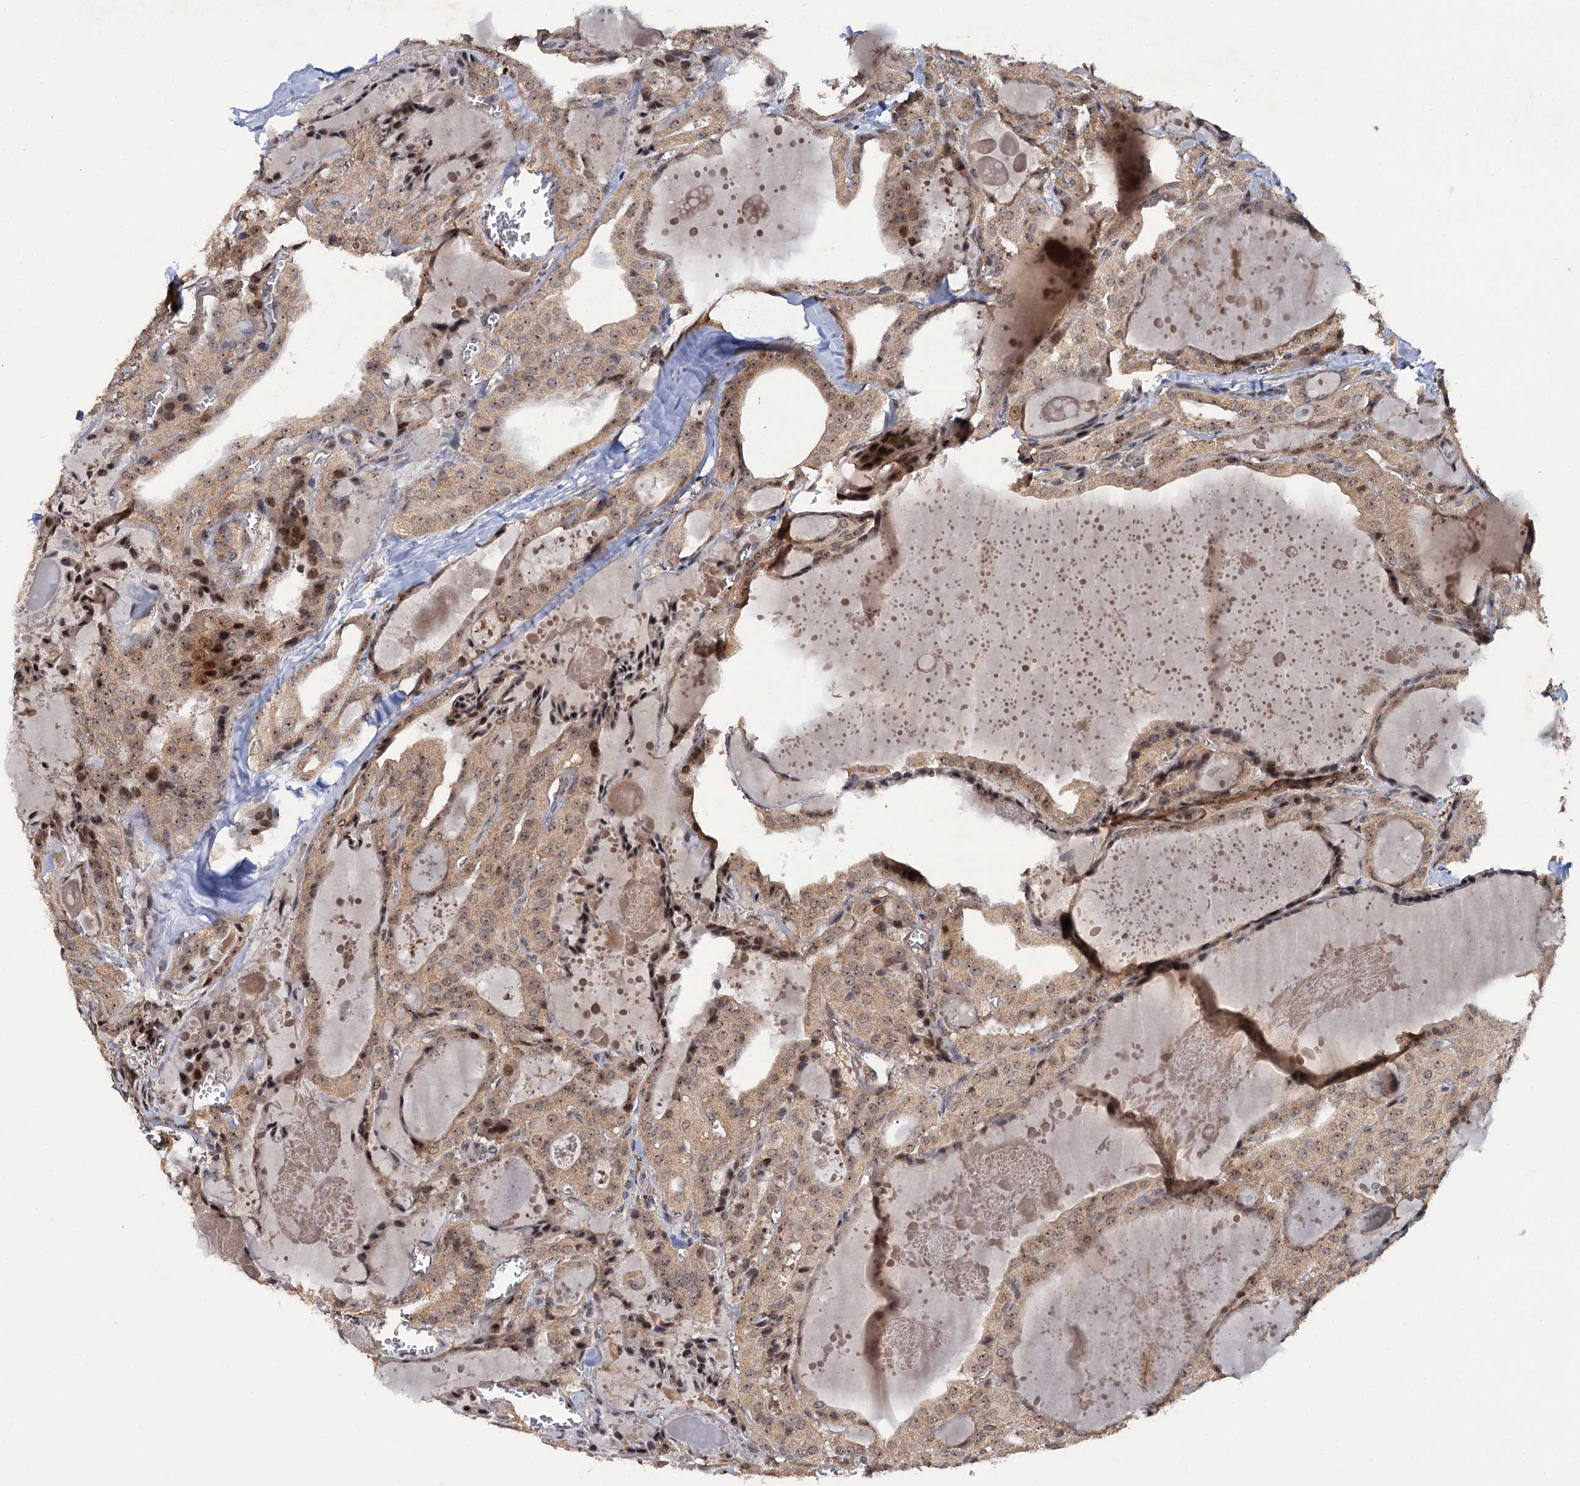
{"staining": {"intensity": "weak", "quantity": ">75%", "location": "cytoplasmic/membranous,nuclear"}, "tissue": "thyroid cancer", "cell_type": "Tumor cells", "image_type": "cancer", "snomed": [{"axis": "morphology", "description": "Papillary adenocarcinoma, NOS"}, {"axis": "topography", "description": "Thyroid gland"}], "caption": "An immunohistochemistry photomicrograph of neoplastic tissue is shown. Protein staining in brown highlights weak cytoplasmic/membranous and nuclear positivity in thyroid cancer (papillary adenocarcinoma) within tumor cells. (Stains: DAB (3,3'-diaminobenzidine) in brown, nuclei in blue, Microscopy: brightfield microscopy at high magnification).", "gene": "LRRC63", "patient": {"sex": "male", "age": 52}}